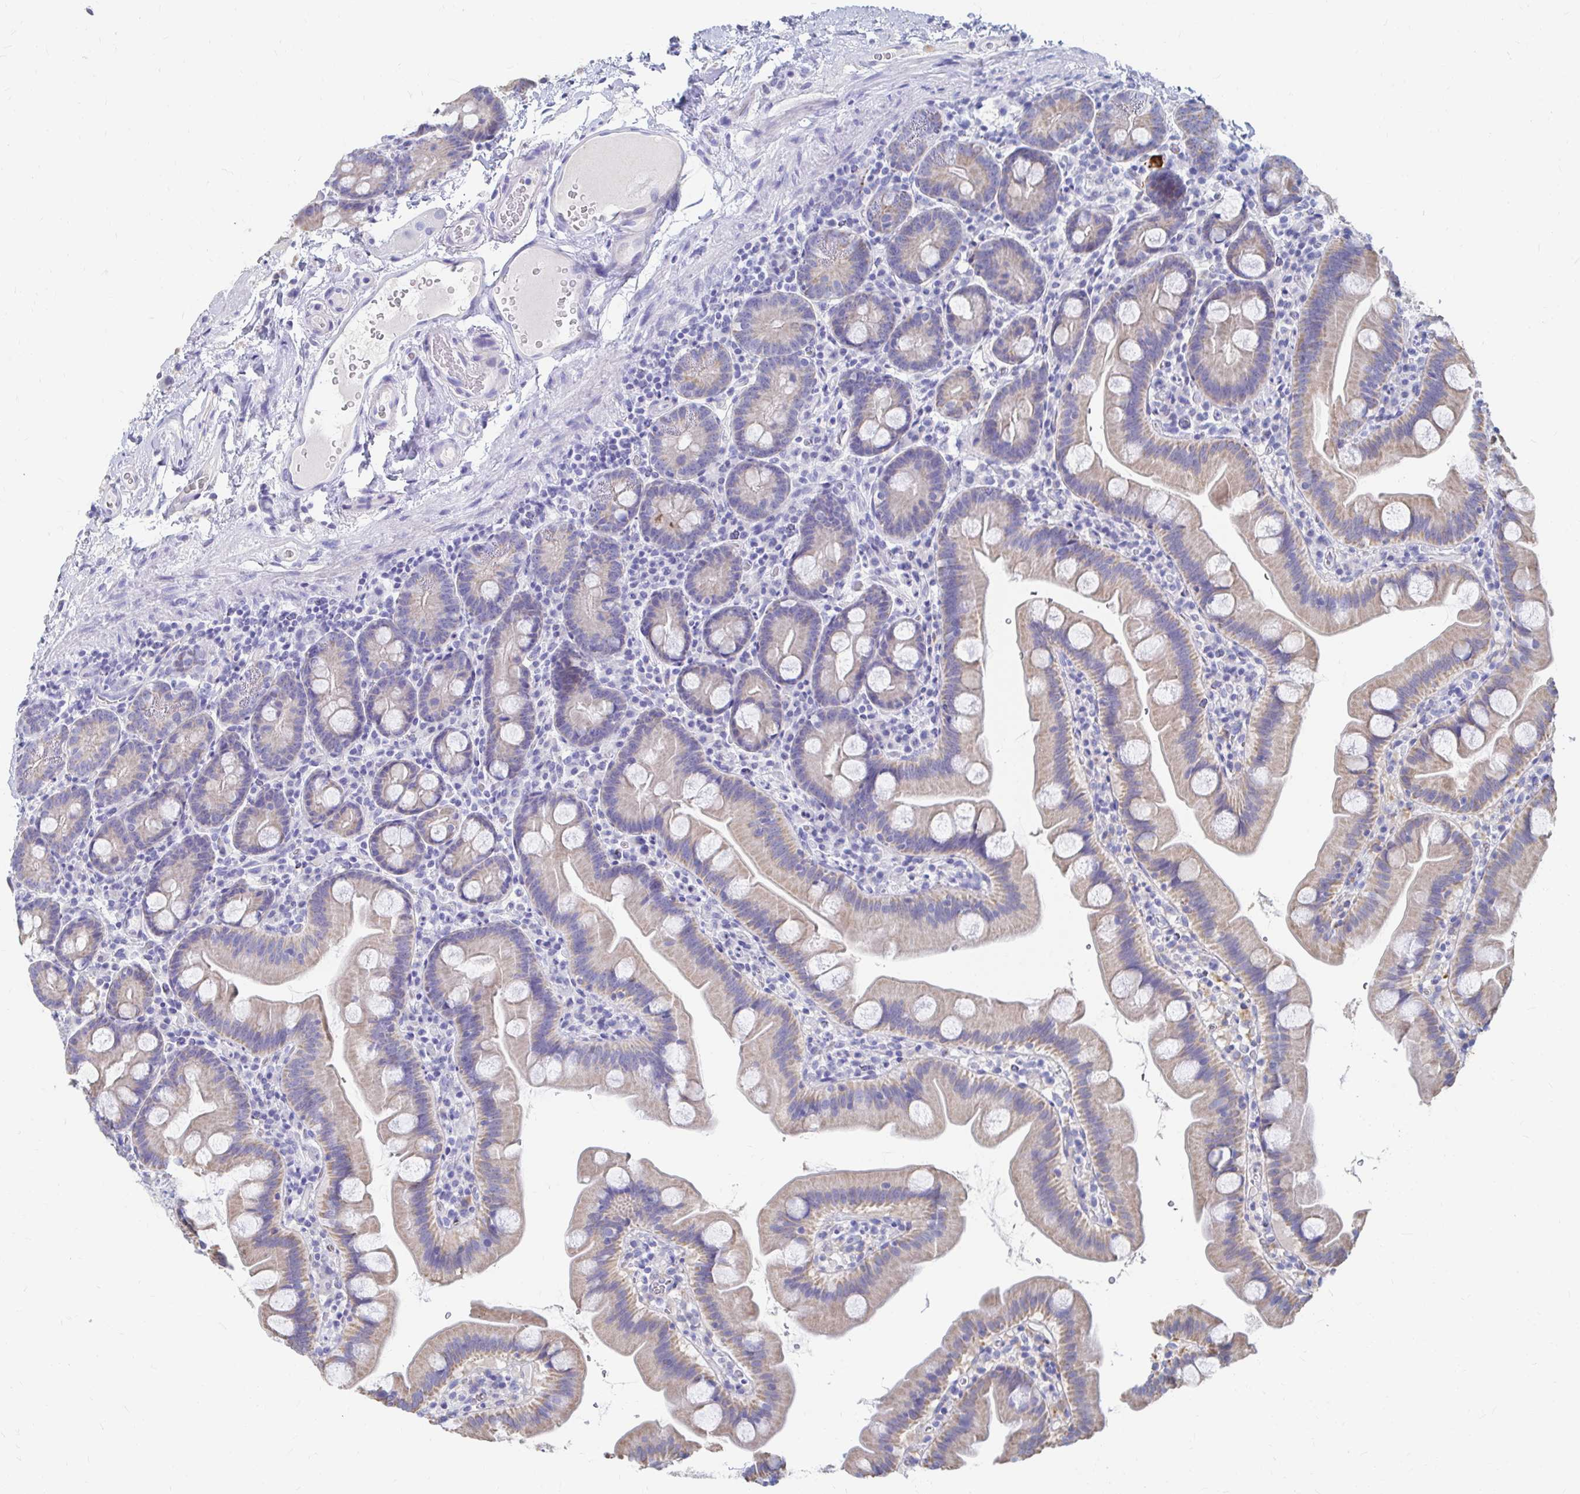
{"staining": {"intensity": "weak", "quantity": "25%-75%", "location": "cytoplasmic/membranous"}, "tissue": "small intestine", "cell_type": "Glandular cells", "image_type": "normal", "snomed": [{"axis": "morphology", "description": "Normal tissue, NOS"}, {"axis": "topography", "description": "Small intestine"}], "caption": "Approximately 25%-75% of glandular cells in normal human small intestine exhibit weak cytoplasmic/membranous protein positivity as visualized by brown immunohistochemical staining.", "gene": "LAMC3", "patient": {"sex": "female", "age": 68}}